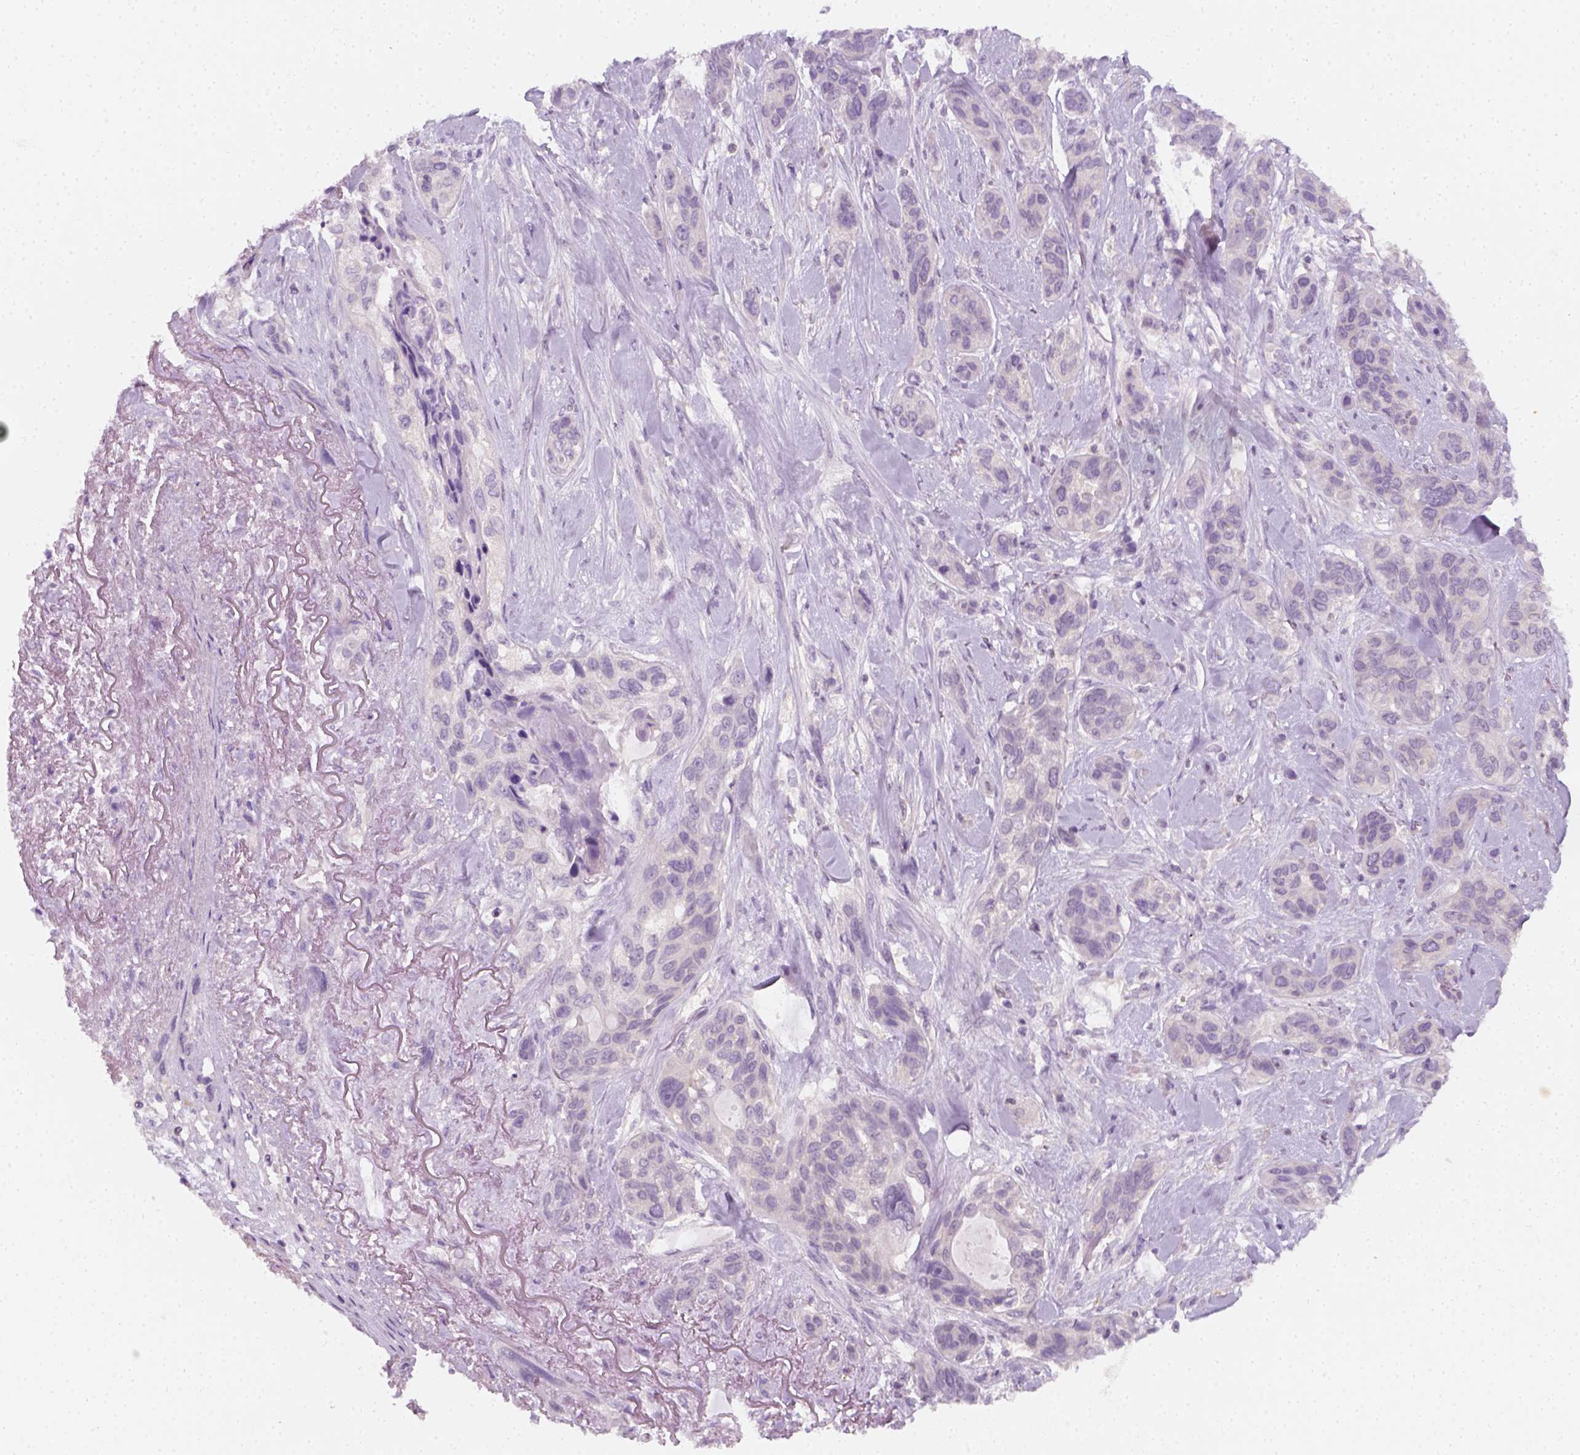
{"staining": {"intensity": "negative", "quantity": "none", "location": "none"}, "tissue": "lung cancer", "cell_type": "Tumor cells", "image_type": "cancer", "snomed": [{"axis": "morphology", "description": "Squamous cell carcinoma, NOS"}, {"axis": "topography", "description": "Lung"}], "caption": "Lung squamous cell carcinoma was stained to show a protein in brown. There is no significant staining in tumor cells.", "gene": "EPHB1", "patient": {"sex": "female", "age": 70}}